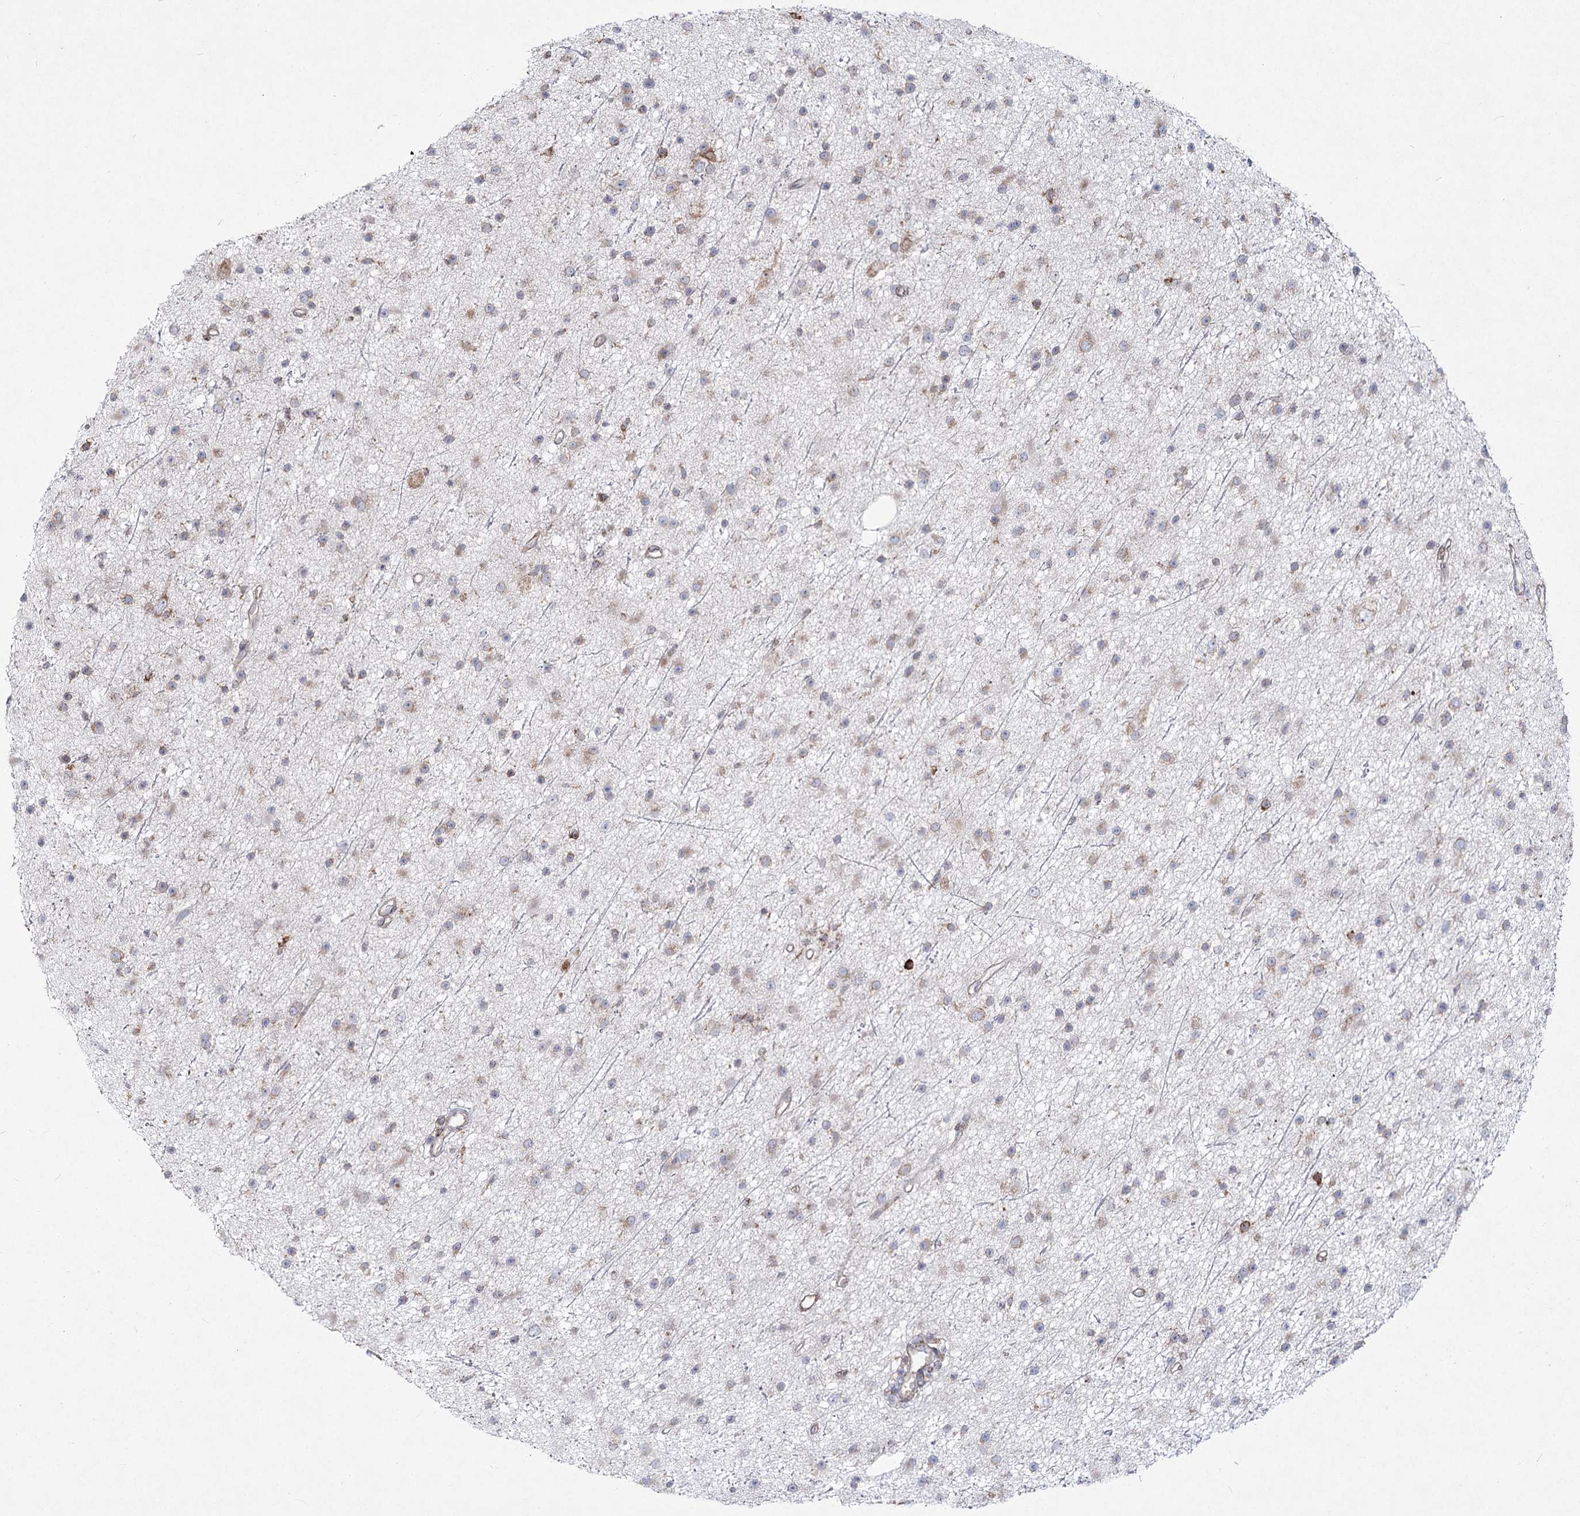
{"staining": {"intensity": "weak", "quantity": "25%-75%", "location": "cytoplasmic/membranous"}, "tissue": "glioma", "cell_type": "Tumor cells", "image_type": "cancer", "snomed": [{"axis": "morphology", "description": "Glioma, malignant, Low grade"}, {"axis": "topography", "description": "Cerebral cortex"}], "caption": "This is a micrograph of immunohistochemistry staining of malignant glioma (low-grade), which shows weak staining in the cytoplasmic/membranous of tumor cells.", "gene": "NHLRC2", "patient": {"sex": "female", "age": 39}}